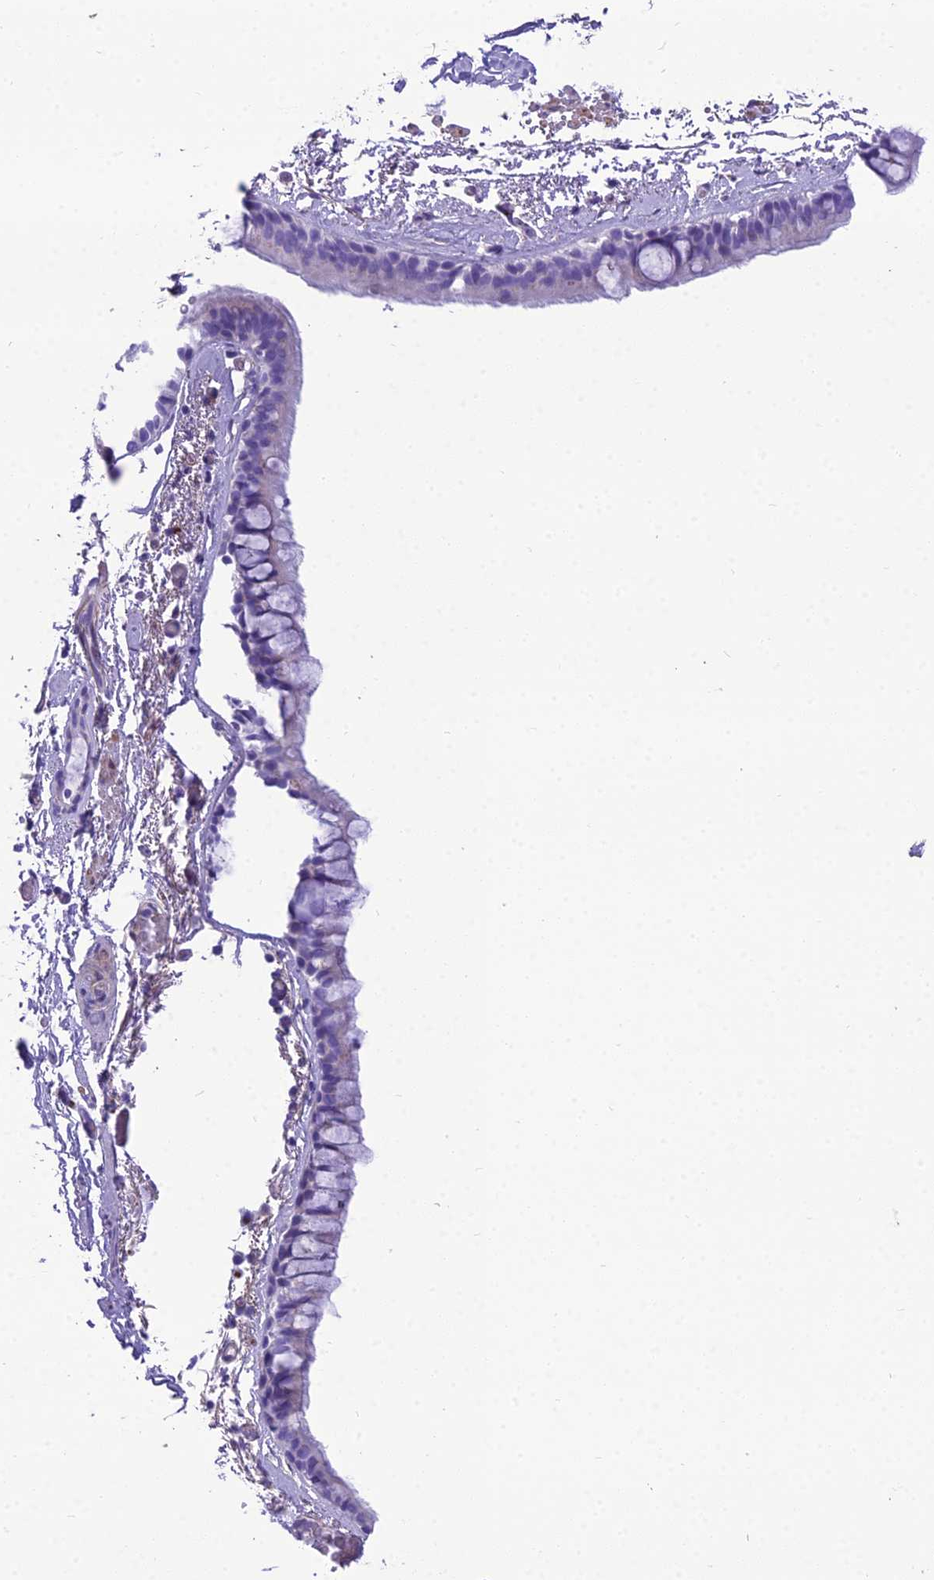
{"staining": {"intensity": "weak", "quantity": "<25%", "location": "cytoplasmic/membranous"}, "tissue": "bronchus", "cell_type": "Respiratory epithelial cells", "image_type": "normal", "snomed": [{"axis": "morphology", "description": "Normal tissue, NOS"}, {"axis": "topography", "description": "Cartilage tissue"}], "caption": "IHC photomicrograph of unremarkable bronchus: bronchus stained with DAB shows no significant protein staining in respiratory epithelial cells.", "gene": "GFRA1", "patient": {"sex": "male", "age": 63}}